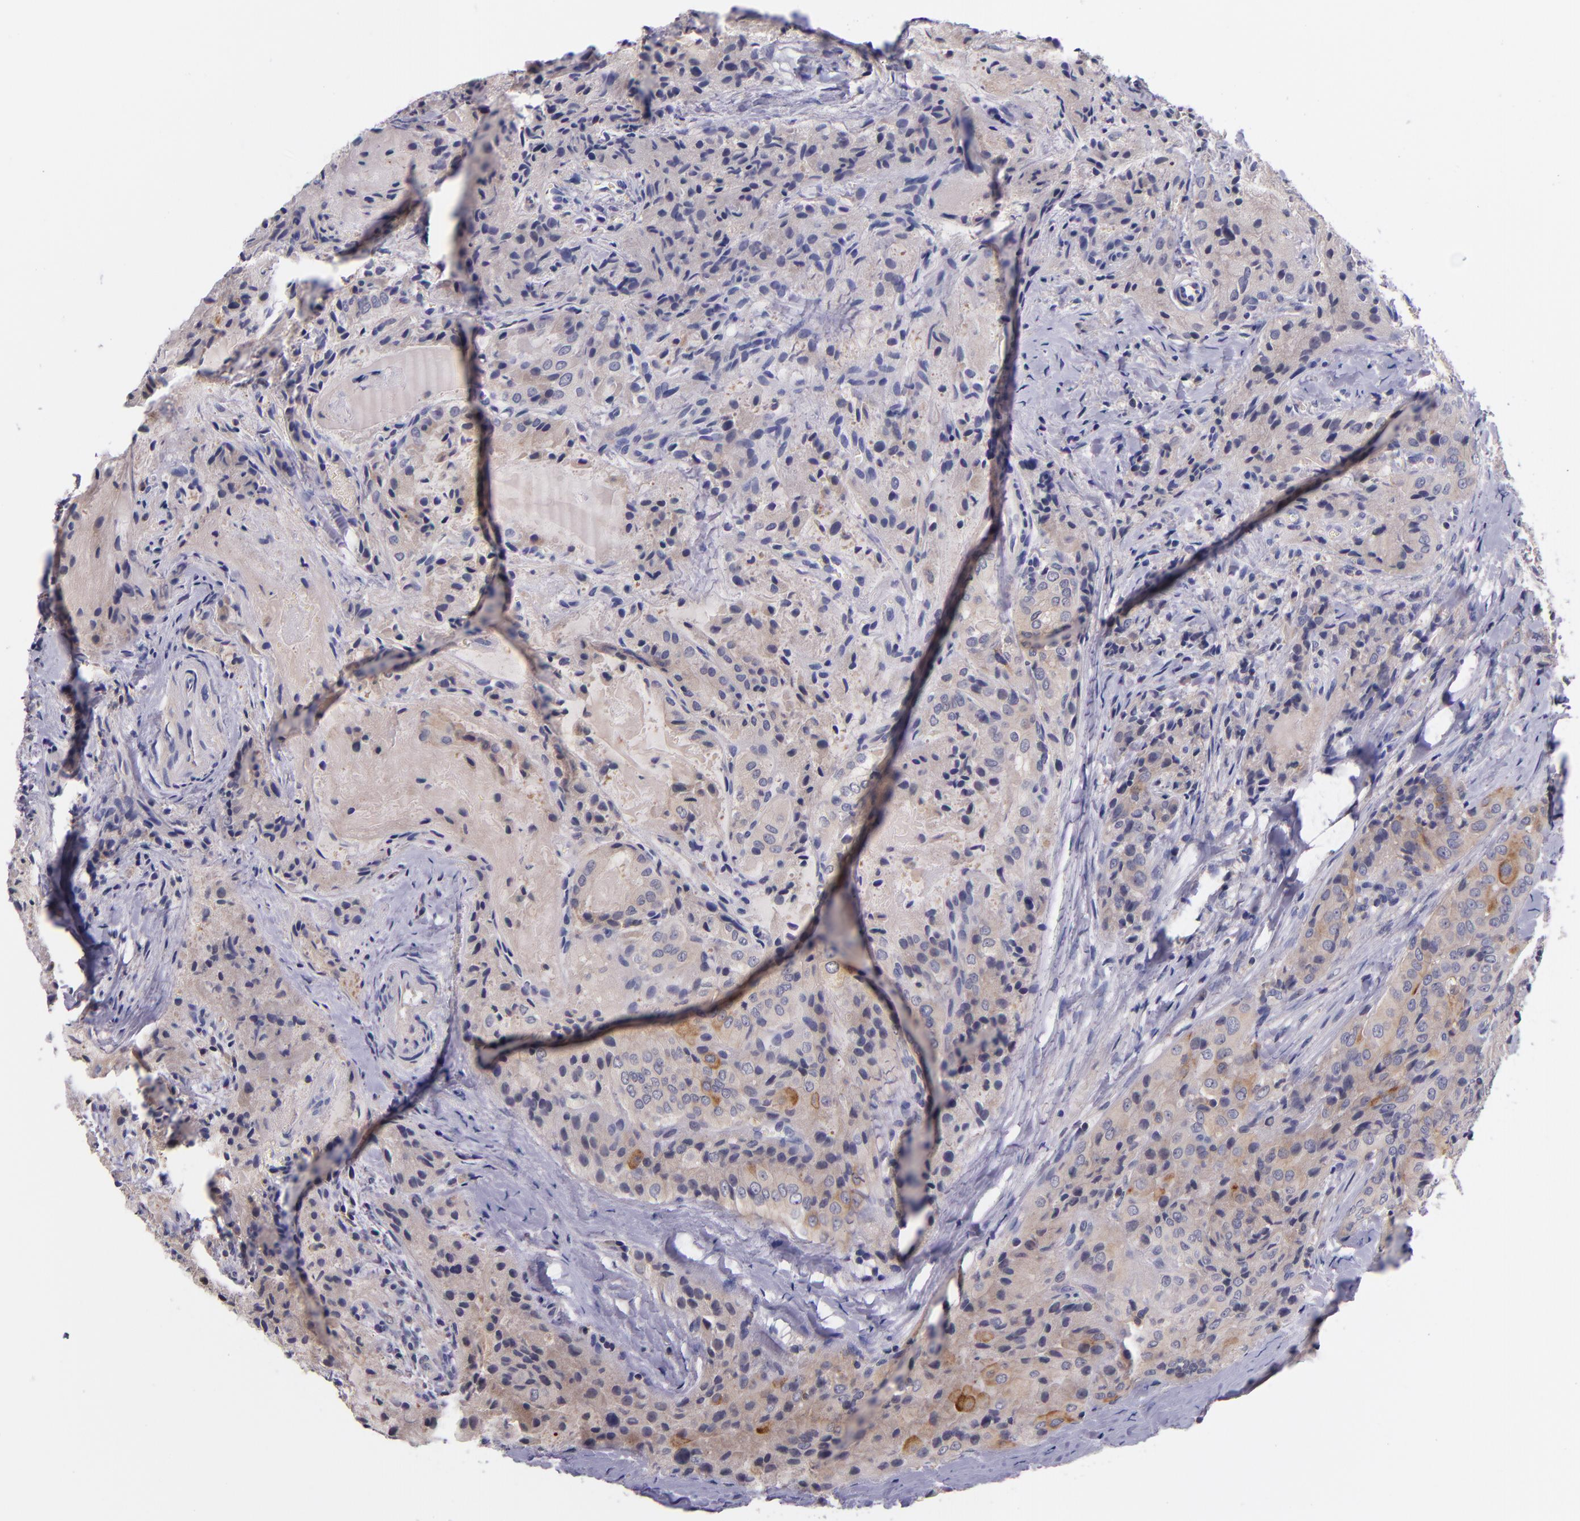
{"staining": {"intensity": "weak", "quantity": ">75%", "location": "cytoplasmic/membranous"}, "tissue": "thyroid cancer", "cell_type": "Tumor cells", "image_type": "cancer", "snomed": [{"axis": "morphology", "description": "Papillary adenocarcinoma, NOS"}, {"axis": "topography", "description": "Thyroid gland"}], "caption": "Immunohistochemistry (IHC) (DAB) staining of papillary adenocarcinoma (thyroid) exhibits weak cytoplasmic/membranous protein expression in approximately >75% of tumor cells.", "gene": "RBP4", "patient": {"sex": "female", "age": 71}}